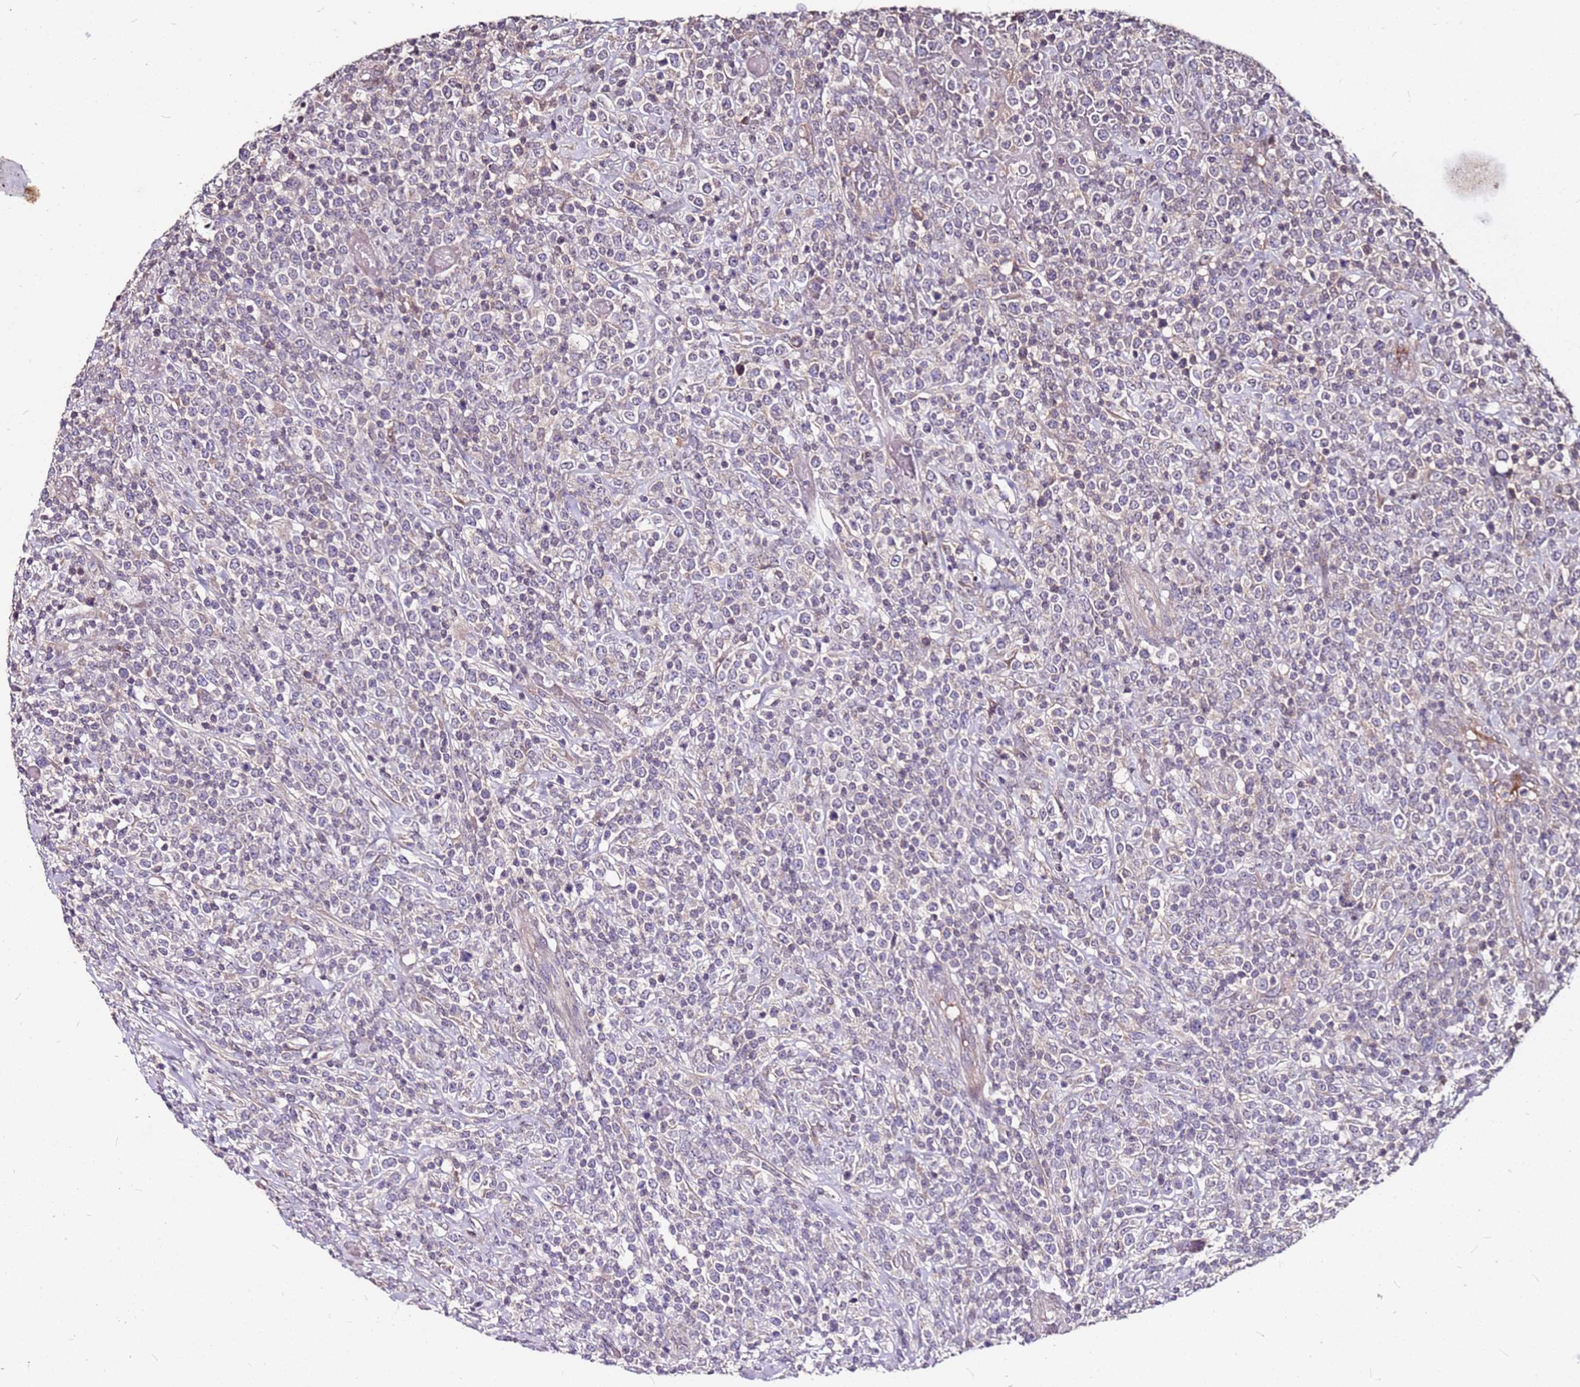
{"staining": {"intensity": "negative", "quantity": "none", "location": "none"}, "tissue": "lymphoma", "cell_type": "Tumor cells", "image_type": "cancer", "snomed": [{"axis": "morphology", "description": "Malignant lymphoma, non-Hodgkin's type, High grade"}, {"axis": "topography", "description": "Colon"}], "caption": "IHC photomicrograph of lymphoma stained for a protein (brown), which shows no expression in tumor cells.", "gene": "DCDC2C", "patient": {"sex": "female", "age": 53}}